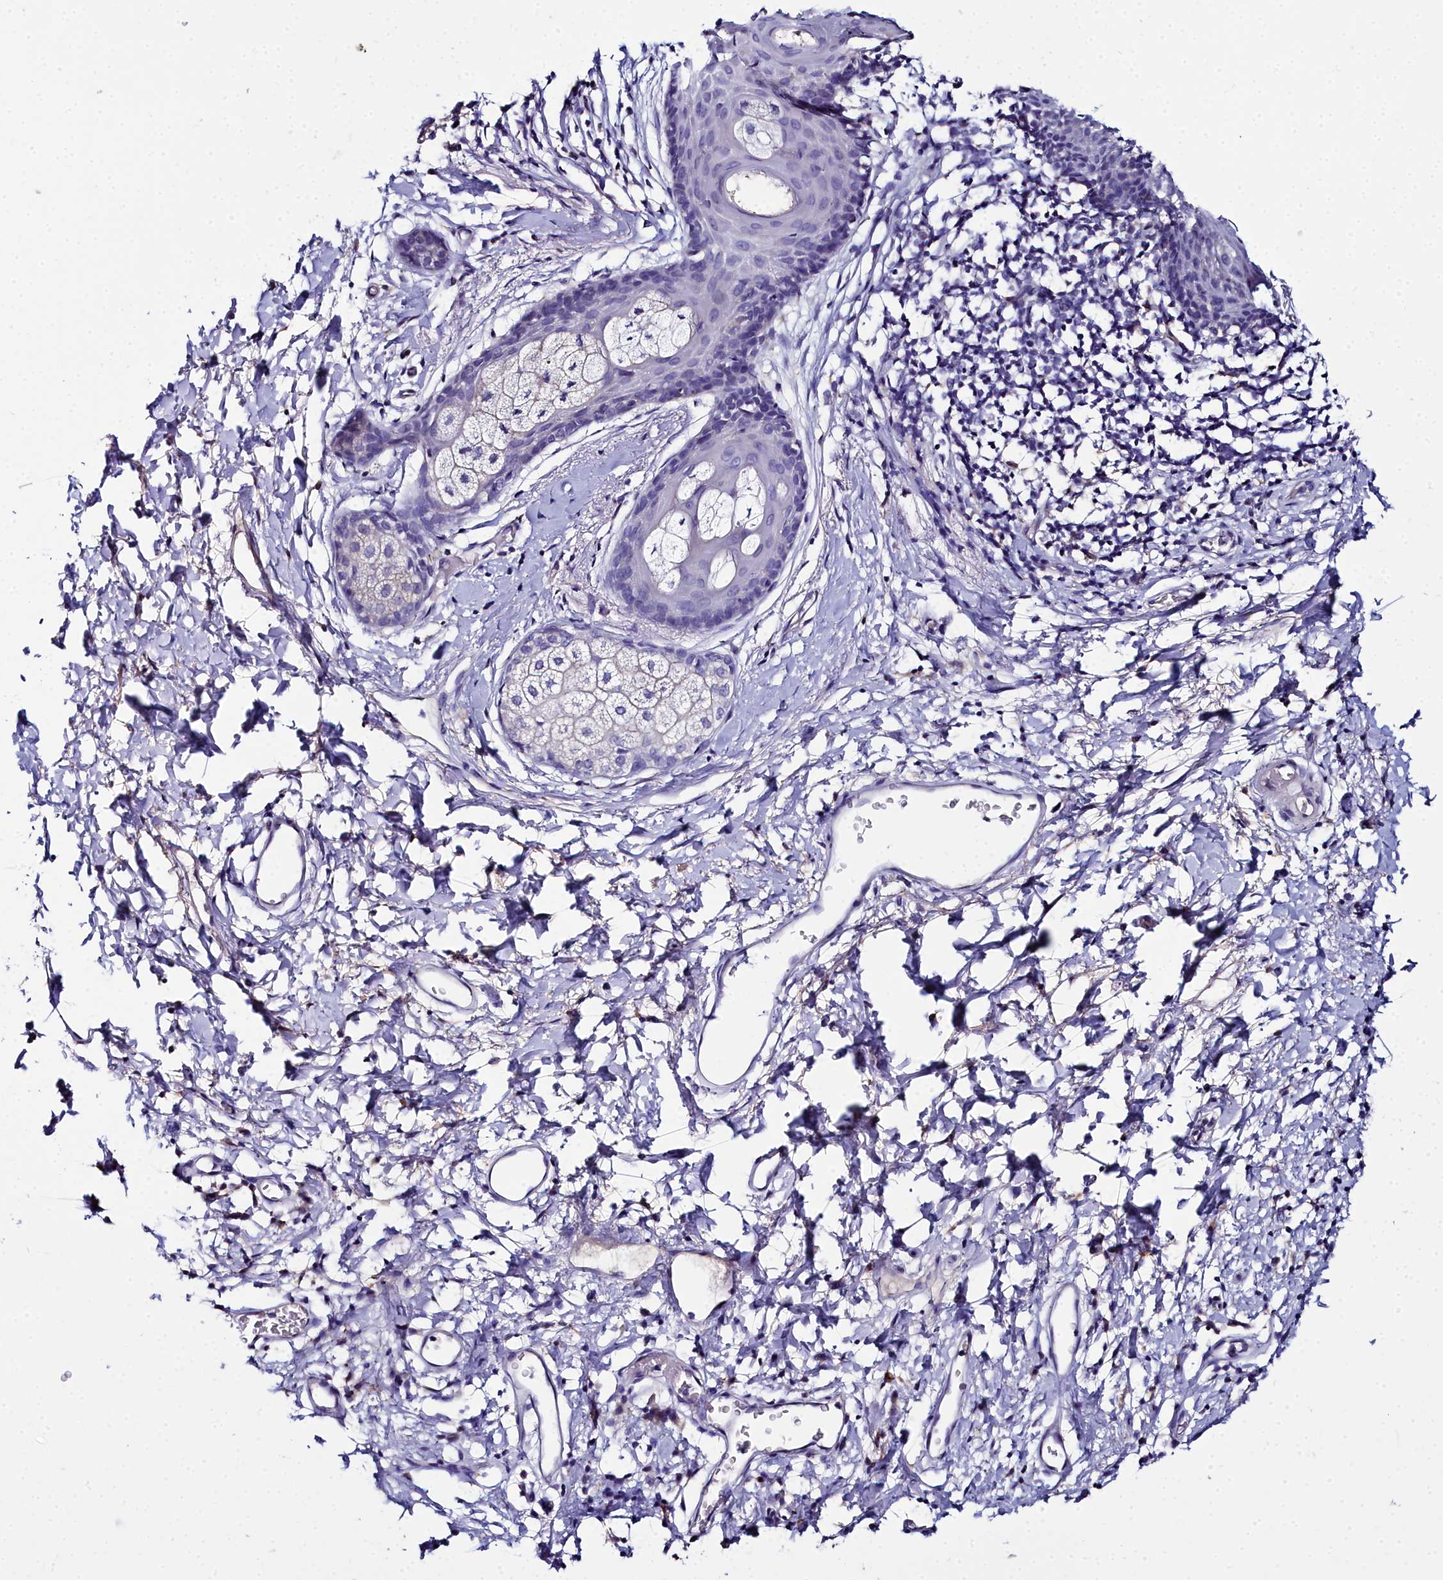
{"staining": {"intensity": "negative", "quantity": "none", "location": "none"}, "tissue": "skin", "cell_type": "Epidermal cells", "image_type": "normal", "snomed": [{"axis": "morphology", "description": "Normal tissue, NOS"}, {"axis": "topography", "description": "Vulva"}], "caption": "Immunohistochemical staining of benign skin reveals no significant staining in epidermal cells.", "gene": "ELAPOR2", "patient": {"sex": "female", "age": 66}}